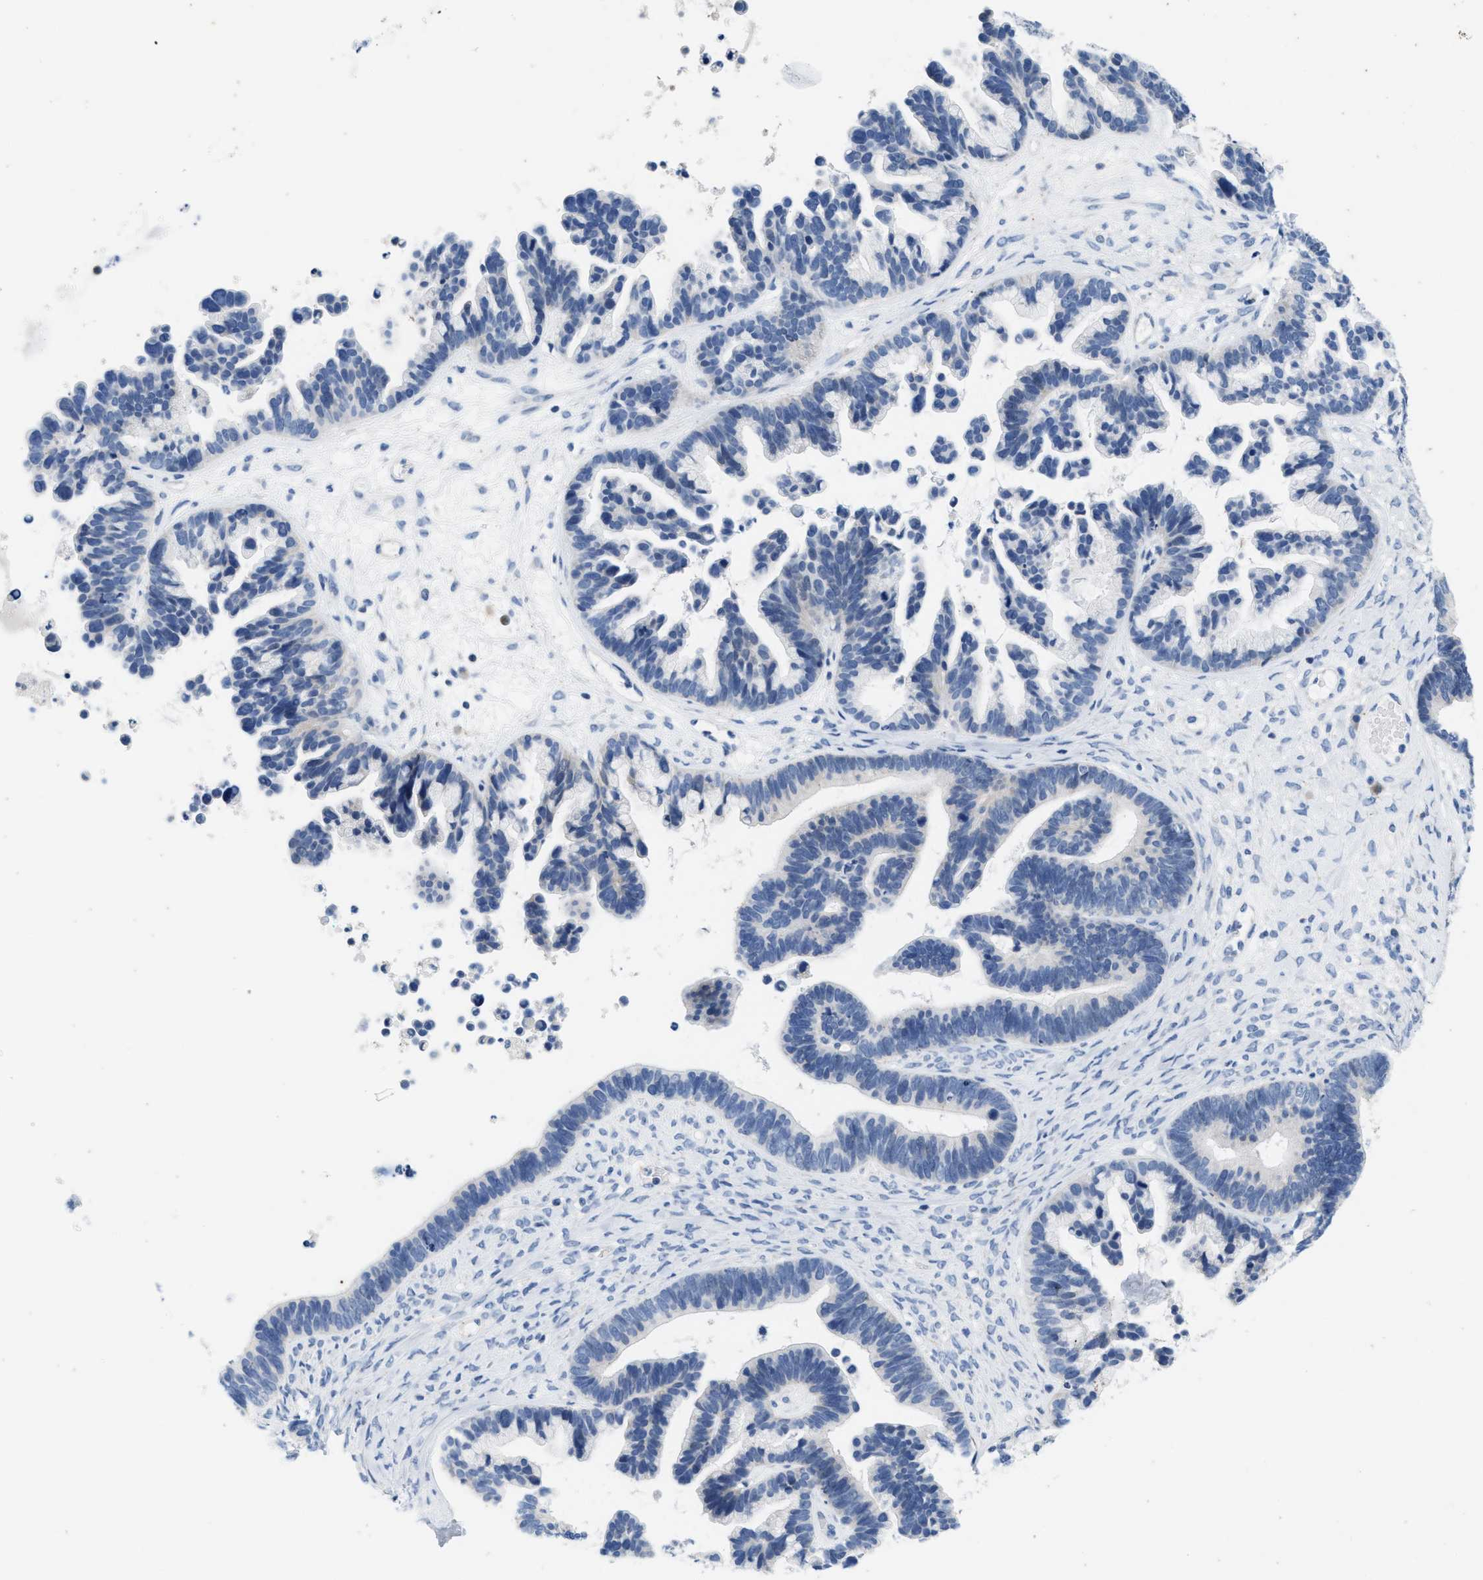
{"staining": {"intensity": "negative", "quantity": "none", "location": "none"}, "tissue": "ovarian cancer", "cell_type": "Tumor cells", "image_type": "cancer", "snomed": [{"axis": "morphology", "description": "Cystadenocarcinoma, serous, NOS"}, {"axis": "topography", "description": "Ovary"}], "caption": "Protein analysis of ovarian cancer shows no significant positivity in tumor cells.", "gene": "ABCB11", "patient": {"sex": "female", "age": 56}}